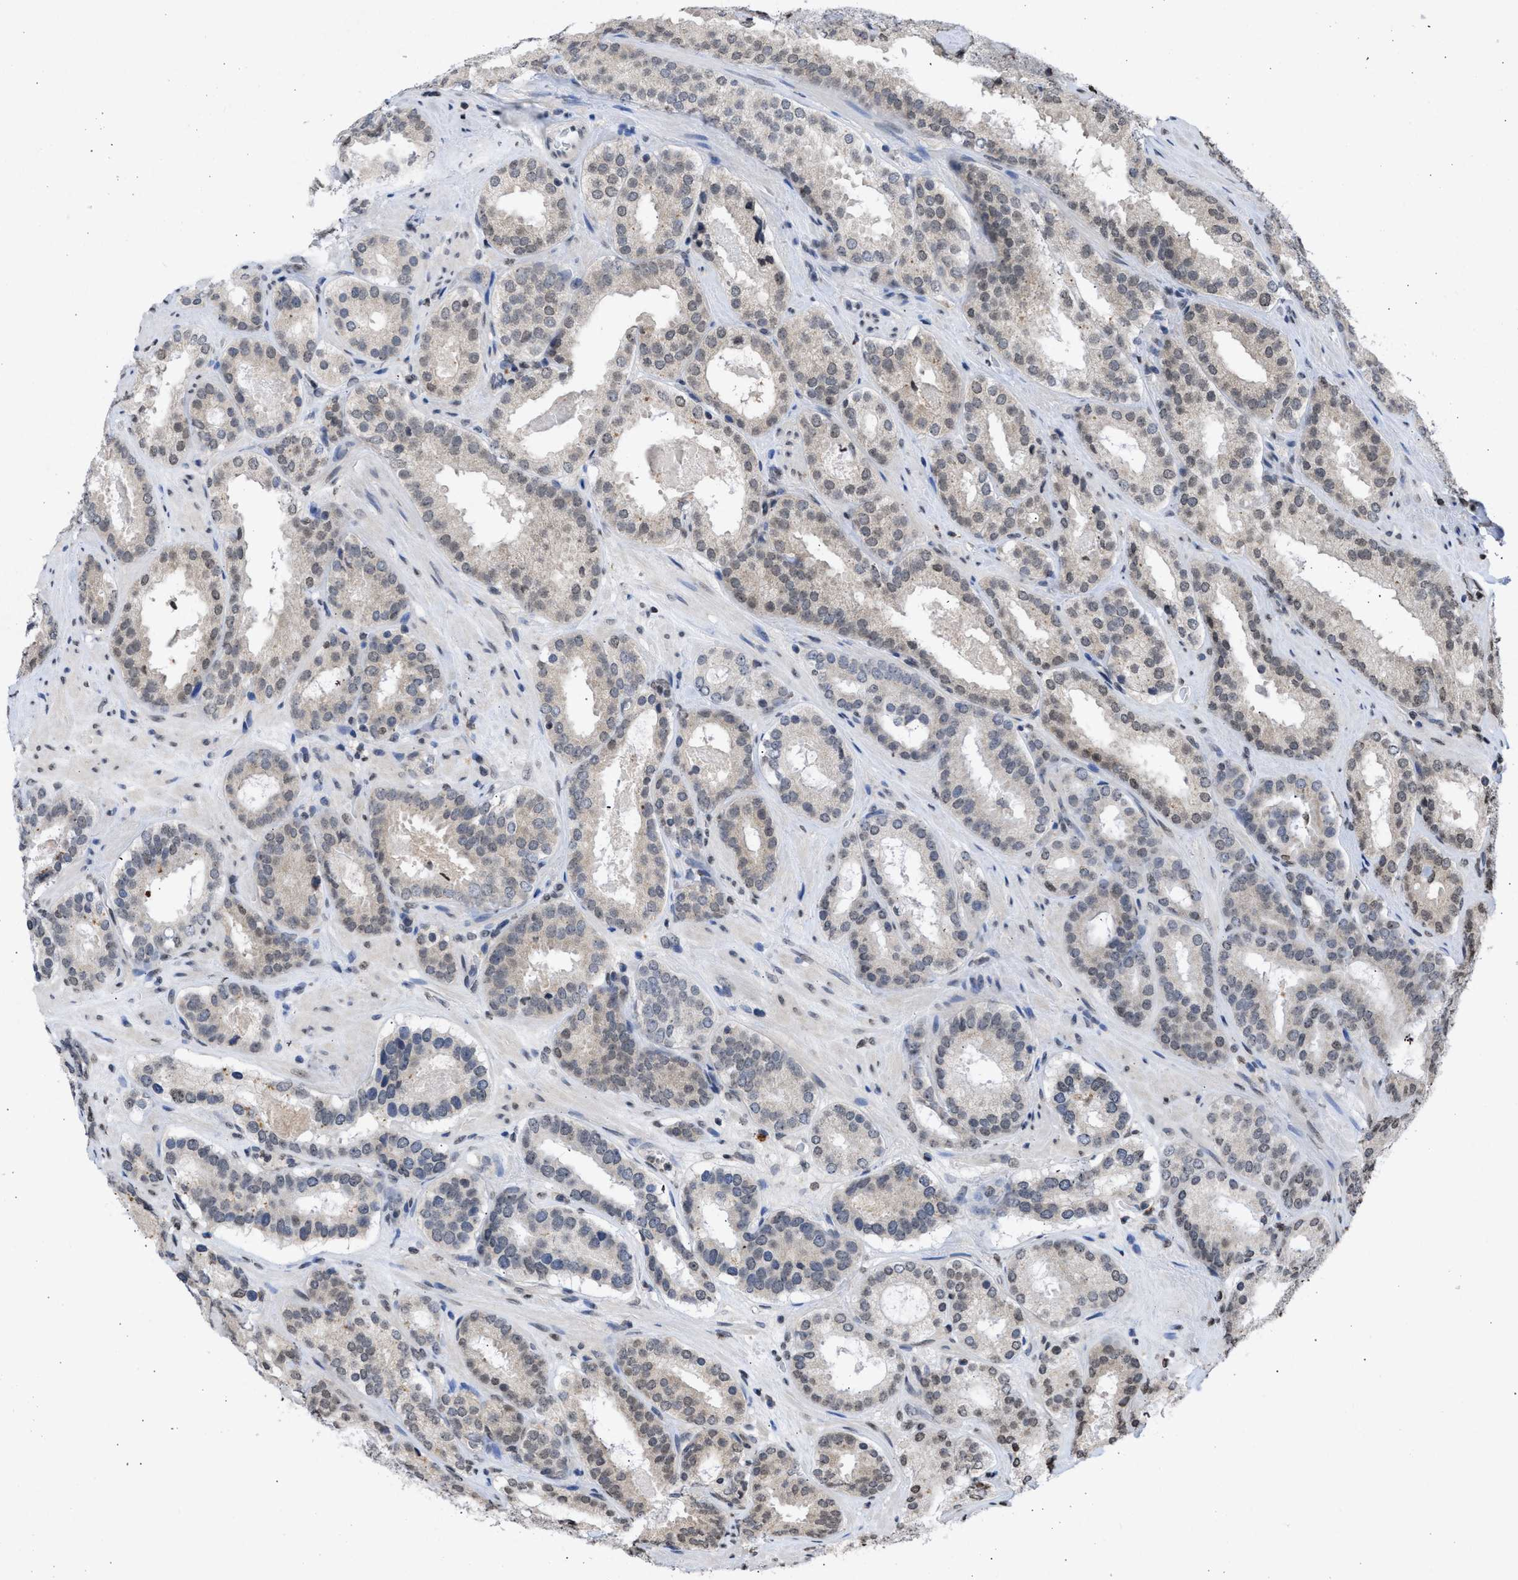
{"staining": {"intensity": "weak", "quantity": "<25%", "location": "nuclear"}, "tissue": "prostate cancer", "cell_type": "Tumor cells", "image_type": "cancer", "snomed": [{"axis": "morphology", "description": "Adenocarcinoma, Low grade"}, {"axis": "topography", "description": "Prostate"}], "caption": "There is no significant positivity in tumor cells of prostate low-grade adenocarcinoma. The staining was performed using DAB to visualize the protein expression in brown, while the nuclei were stained in blue with hematoxylin (Magnification: 20x).", "gene": "NUP35", "patient": {"sex": "male", "age": 69}}